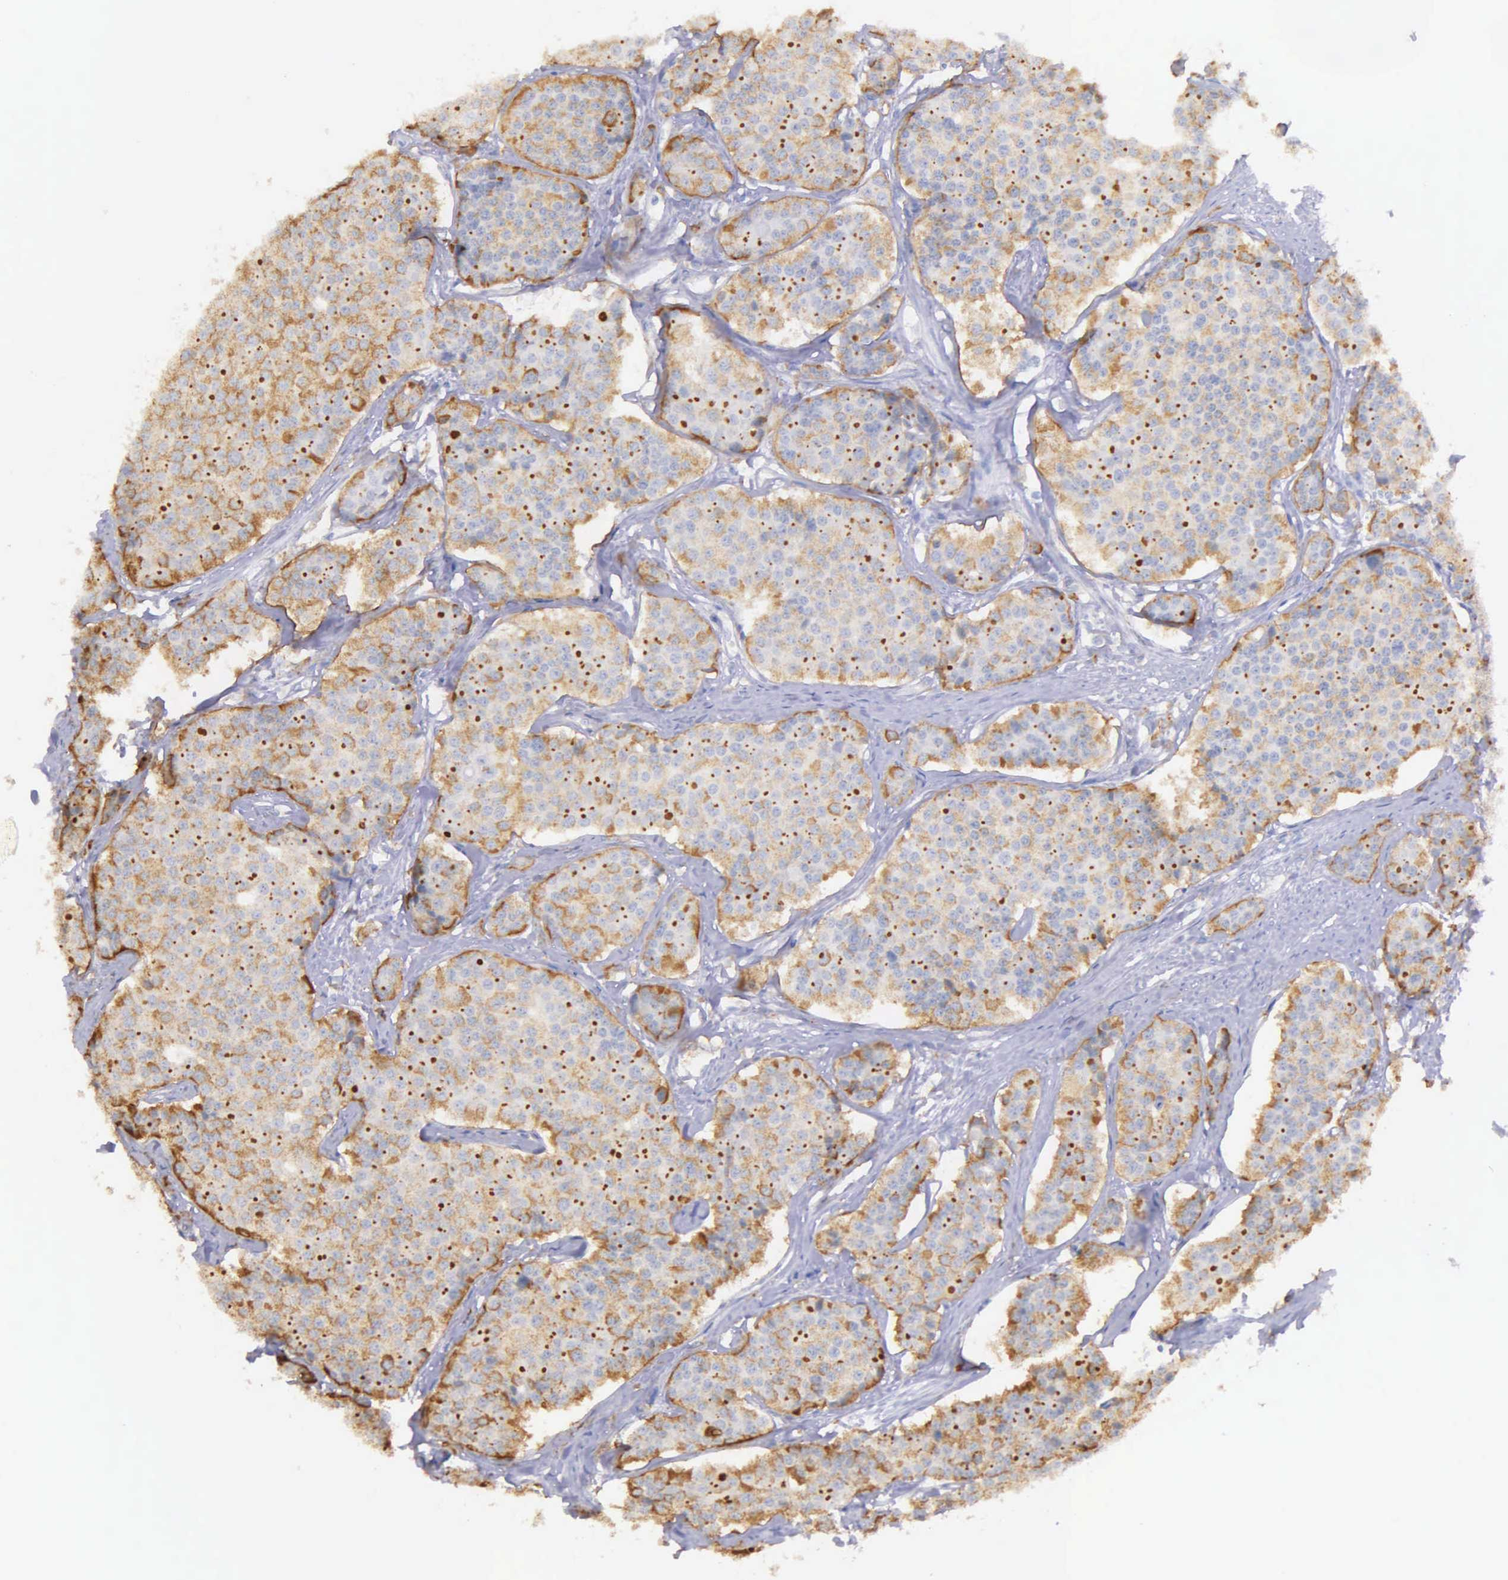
{"staining": {"intensity": "moderate", "quantity": ">75%", "location": "cytoplasmic/membranous"}, "tissue": "carcinoid", "cell_type": "Tumor cells", "image_type": "cancer", "snomed": [{"axis": "morphology", "description": "Carcinoid, malignant, NOS"}, {"axis": "topography", "description": "Small intestine"}], "caption": "This is an image of IHC staining of carcinoid (malignant), which shows moderate positivity in the cytoplasmic/membranous of tumor cells.", "gene": "ZC3H12B", "patient": {"sex": "male", "age": 60}}